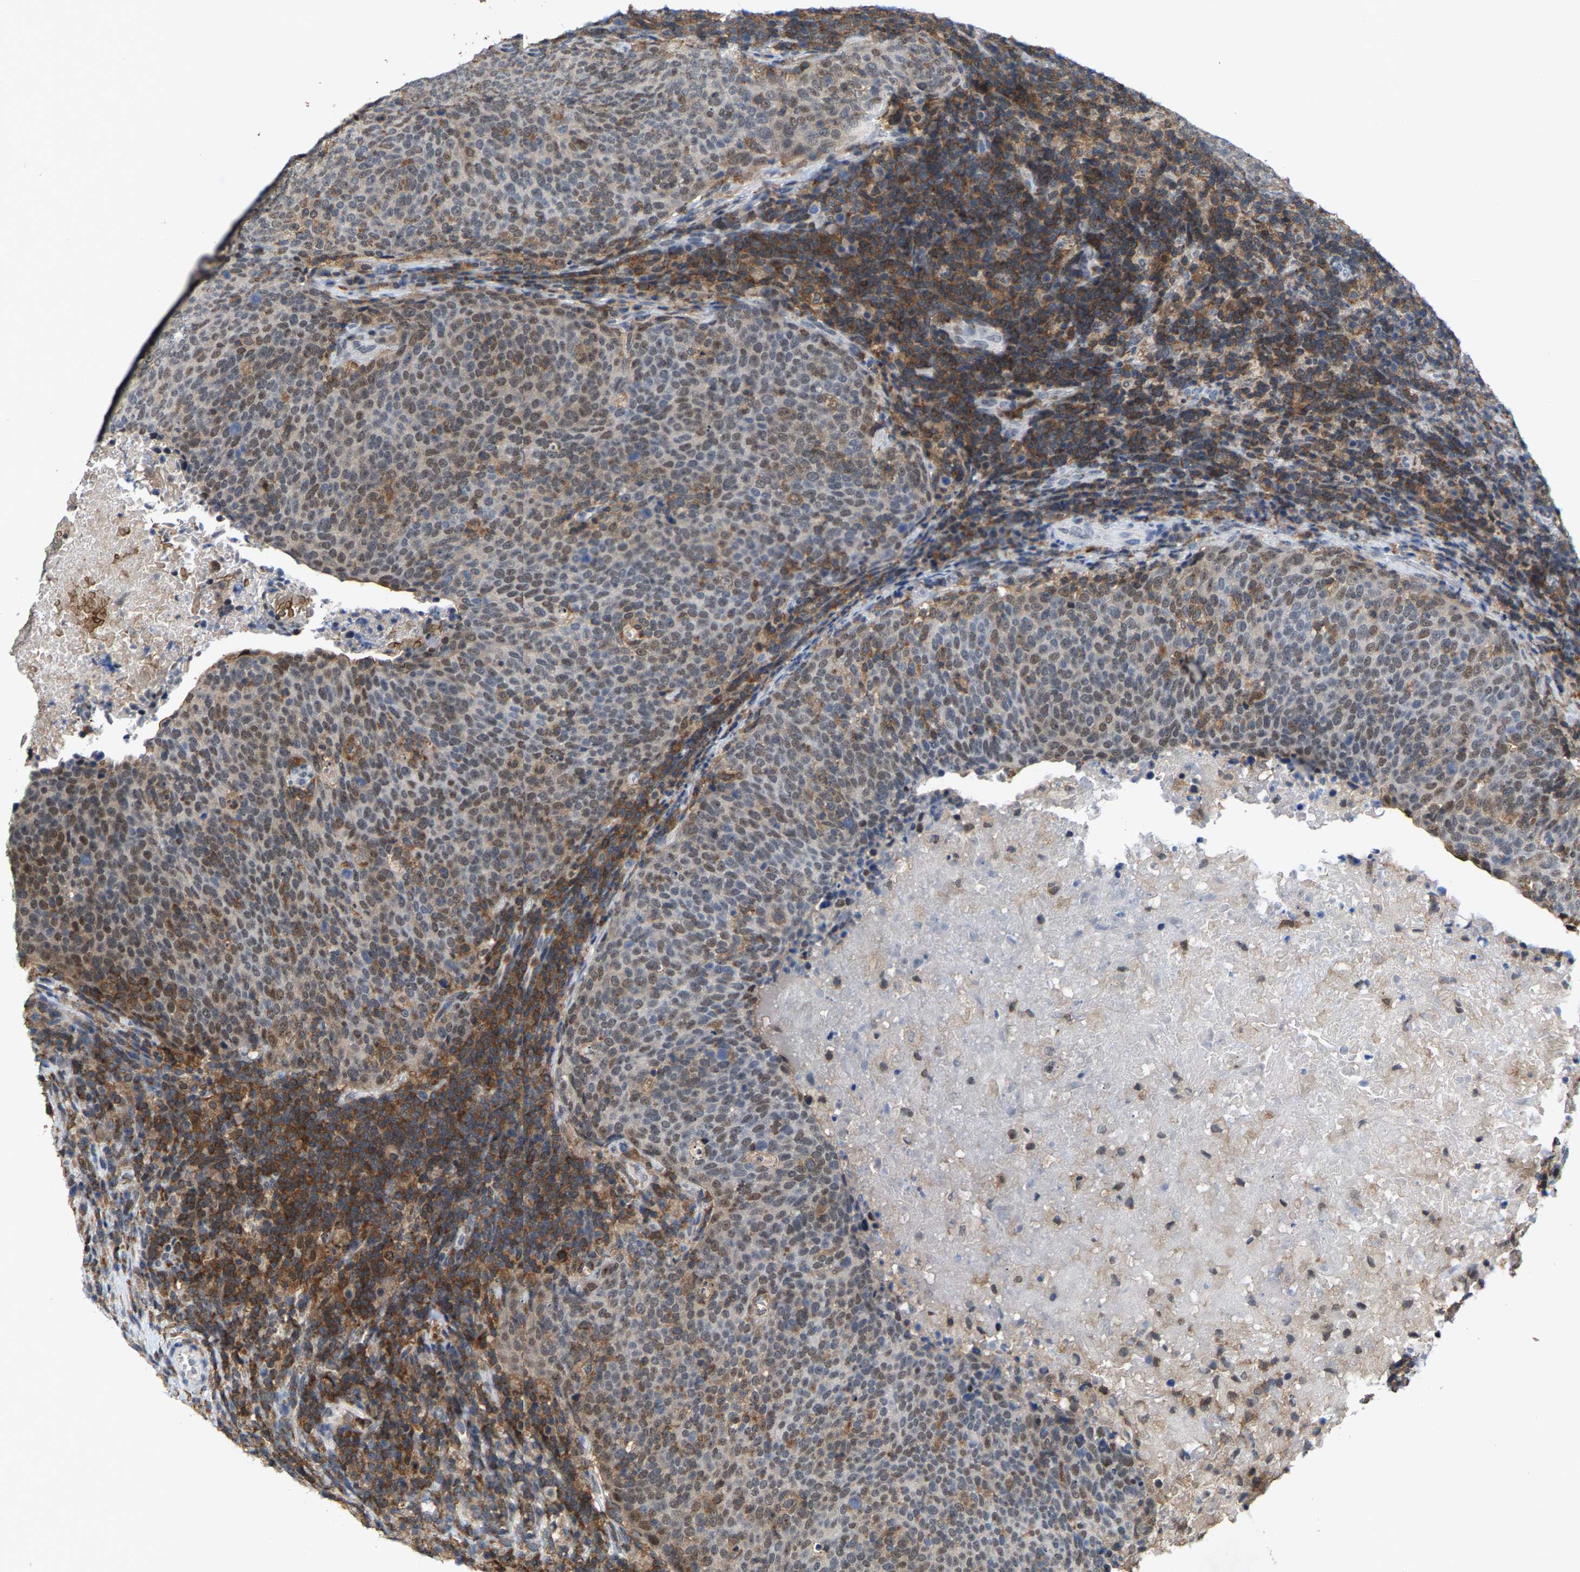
{"staining": {"intensity": "weak", "quantity": ">75%", "location": "cytoplasmic/membranous,nuclear"}, "tissue": "head and neck cancer", "cell_type": "Tumor cells", "image_type": "cancer", "snomed": [{"axis": "morphology", "description": "Squamous cell carcinoma, NOS"}, {"axis": "morphology", "description": "Squamous cell carcinoma, metastatic, NOS"}, {"axis": "topography", "description": "Lymph node"}, {"axis": "topography", "description": "Head-Neck"}], "caption": "Immunohistochemical staining of head and neck metastatic squamous cell carcinoma reveals weak cytoplasmic/membranous and nuclear protein expression in about >75% of tumor cells.", "gene": "FGD3", "patient": {"sex": "male", "age": 62}}